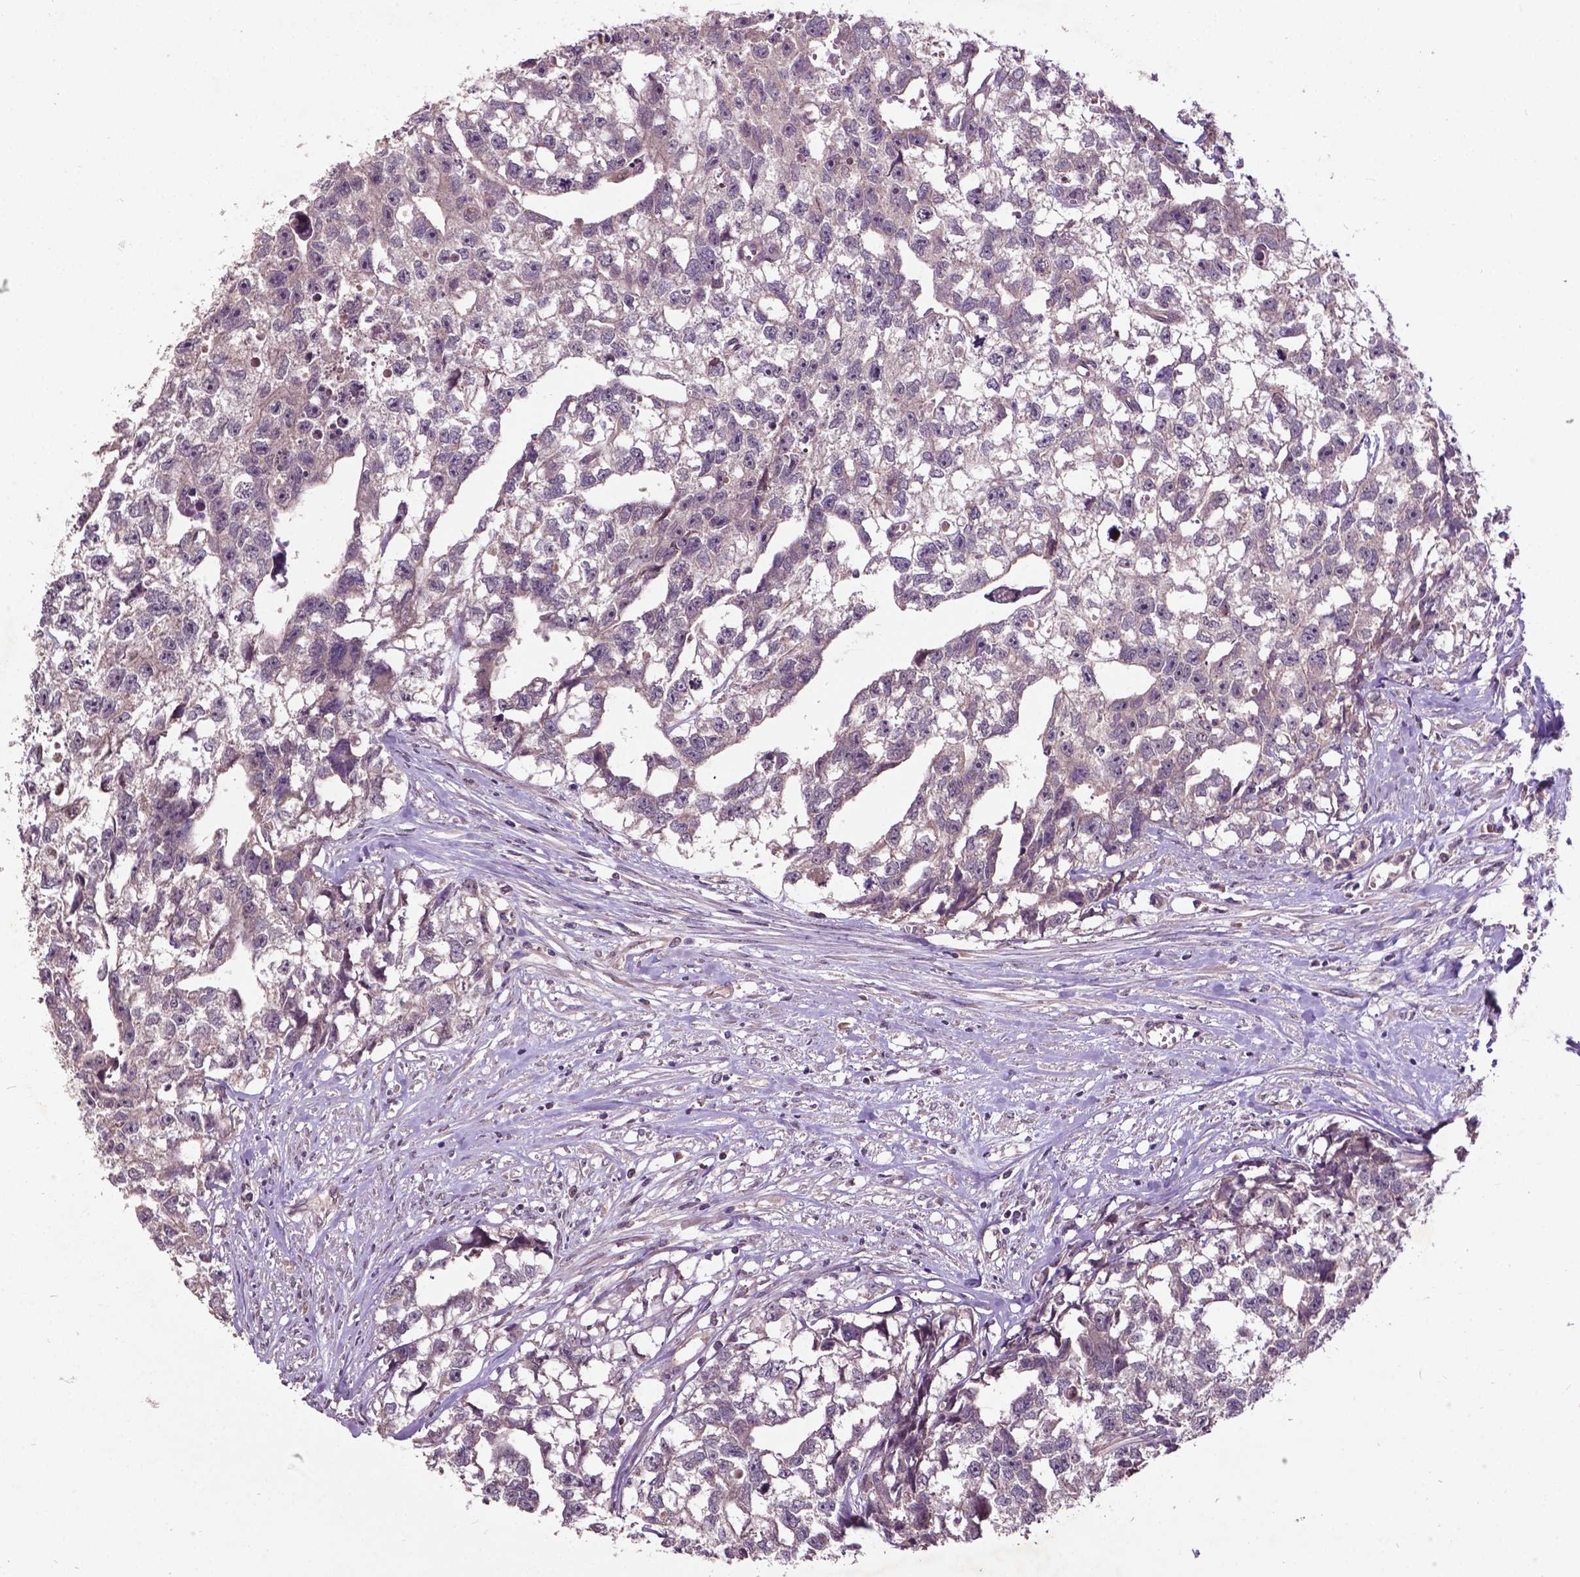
{"staining": {"intensity": "negative", "quantity": "none", "location": "none"}, "tissue": "testis cancer", "cell_type": "Tumor cells", "image_type": "cancer", "snomed": [{"axis": "morphology", "description": "Carcinoma, Embryonal, NOS"}, {"axis": "morphology", "description": "Teratoma, malignant, NOS"}, {"axis": "topography", "description": "Testis"}], "caption": "This is an immunohistochemistry (IHC) photomicrograph of embryonal carcinoma (testis). There is no expression in tumor cells.", "gene": "AP1S3", "patient": {"sex": "male", "age": 44}}